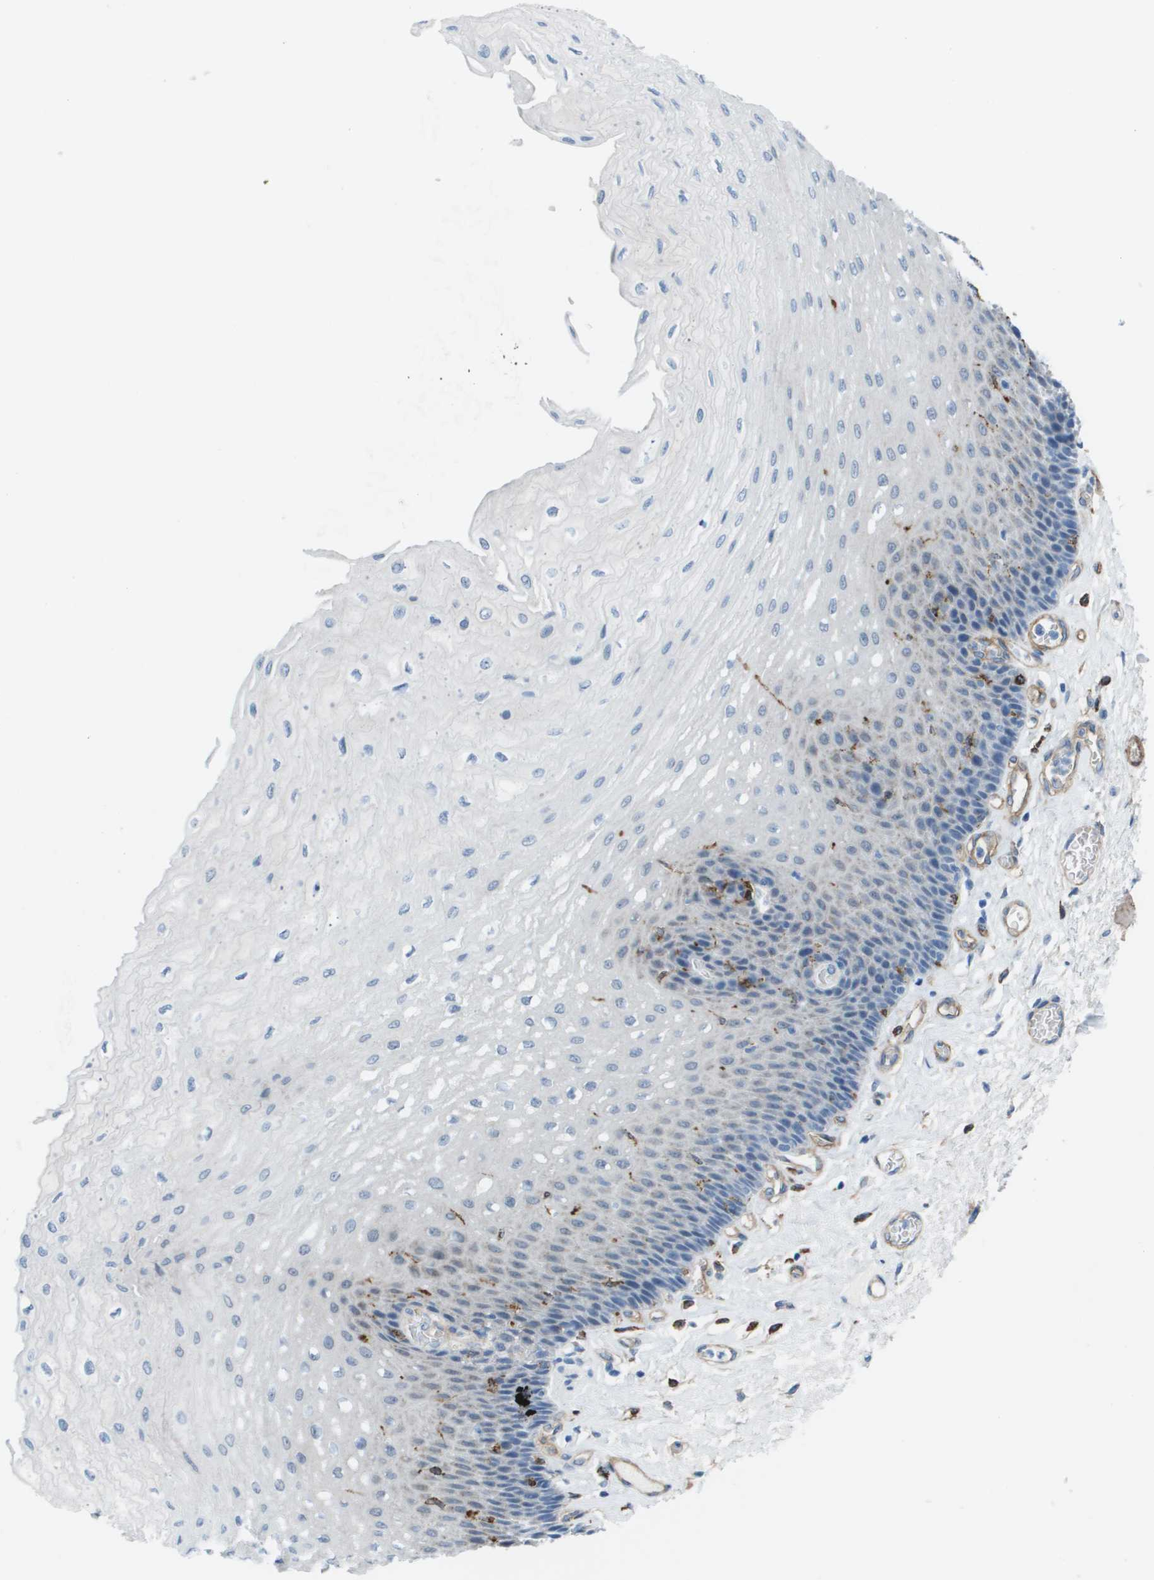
{"staining": {"intensity": "negative", "quantity": "none", "location": "none"}, "tissue": "esophagus", "cell_type": "Squamous epithelial cells", "image_type": "normal", "snomed": [{"axis": "morphology", "description": "Normal tissue, NOS"}, {"axis": "topography", "description": "Esophagus"}], "caption": "IHC image of normal human esophagus stained for a protein (brown), which shows no positivity in squamous epithelial cells.", "gene": "ZBTB43", "patient": {"sex": "female", "age": 72}}